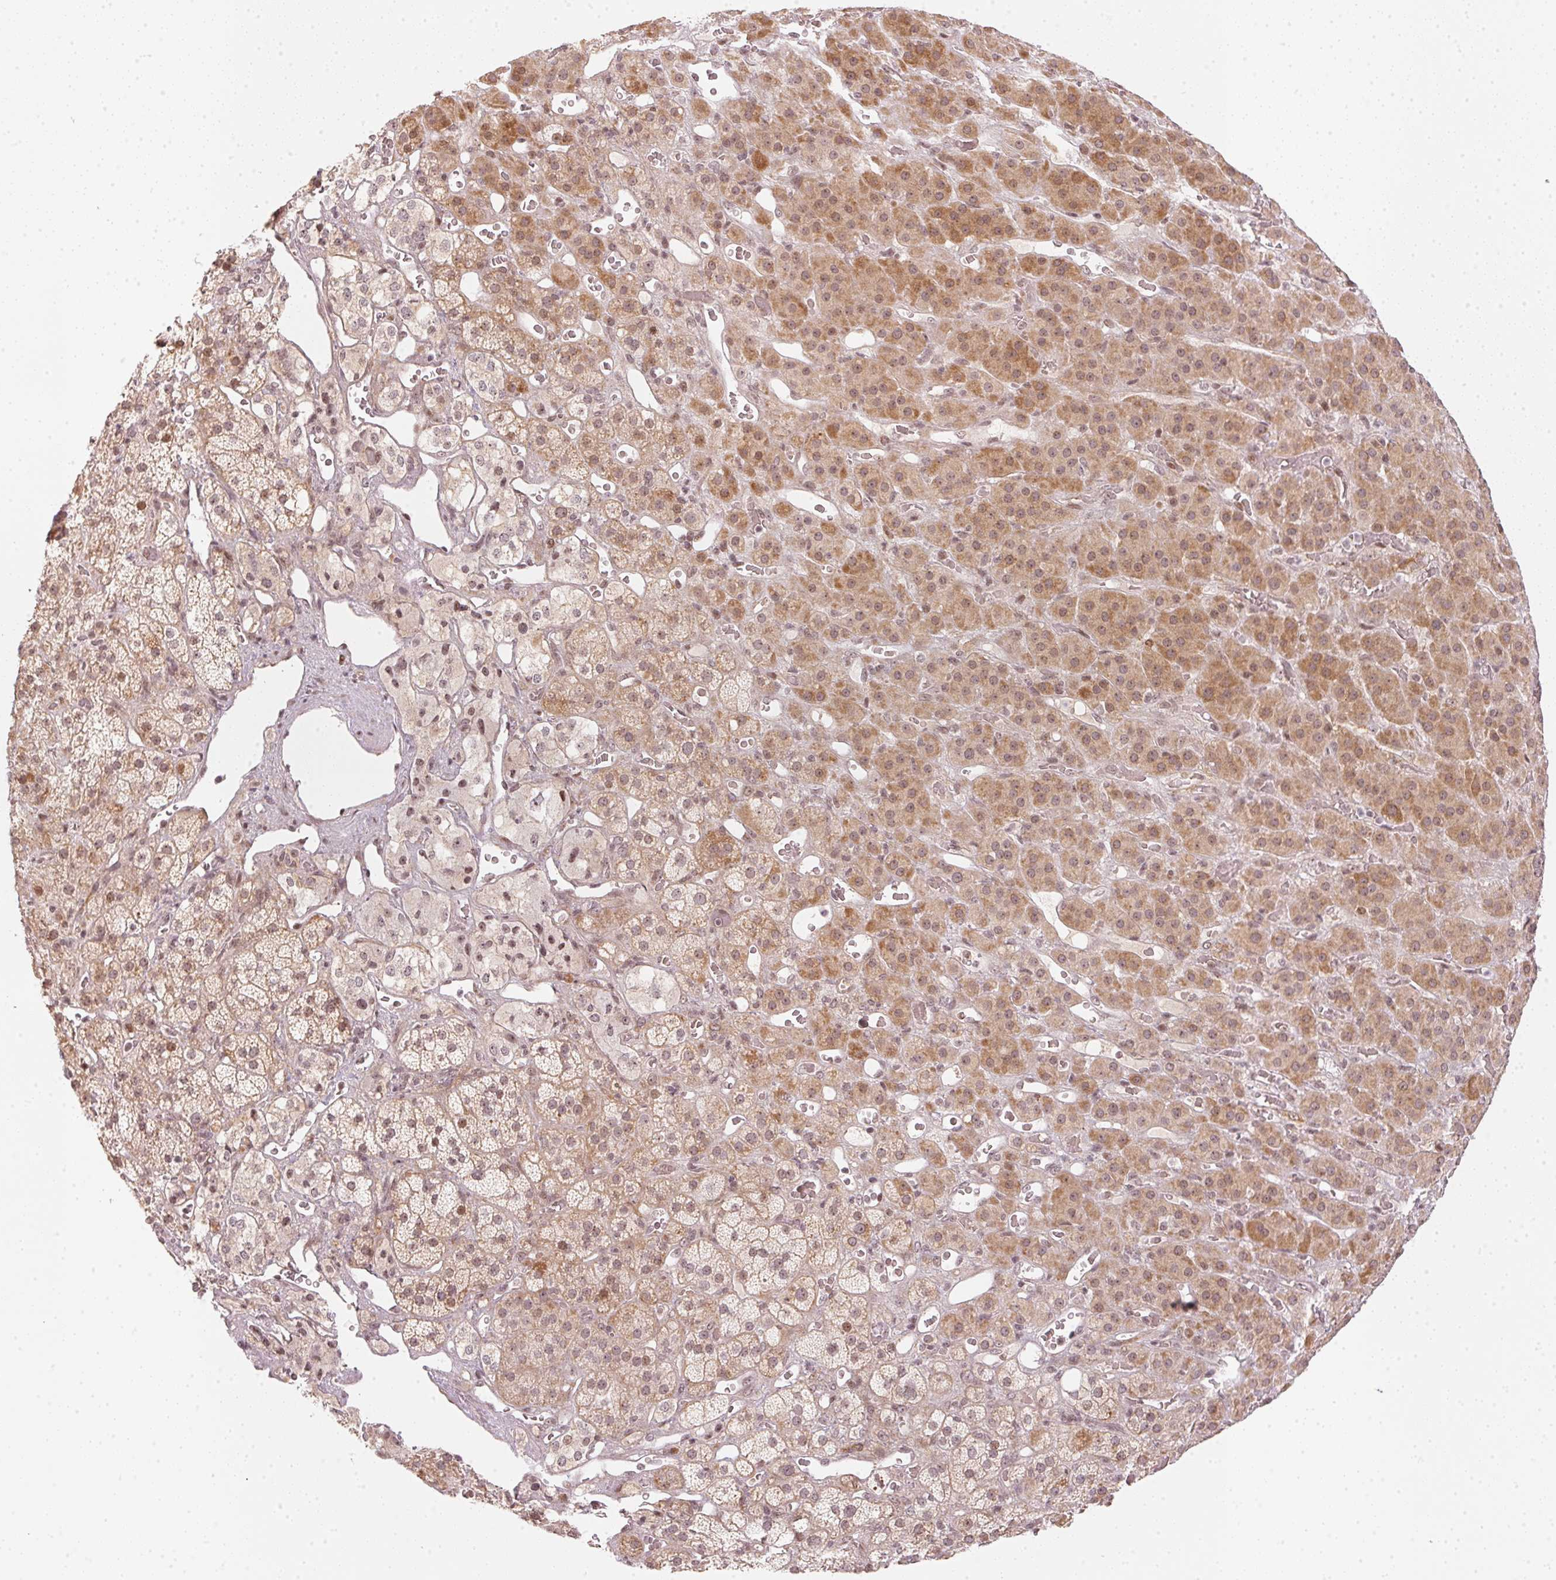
{"staining": {"intensity": "moderate", "quantity": ">75%", "location": "cytoplasmic/membranous,nuclear"}, "tissue": "adrenal gland", "cell_type": "Glandular cells", "image_type": "normal", "snomed": [{"axis": "morphology", "description": "Normal tissue, NOS"}, {"axis": "topography", "description": "Adrenal gland"}], "caption": "Human adrenal gland stained for a protein (brown) exhibits moderate cytoplasmic/membranous,nuclear positive staining in approximately >75% of glandular cells.", "gene": "KAT6A", "patient": {"sex": "male", "age": 57}}